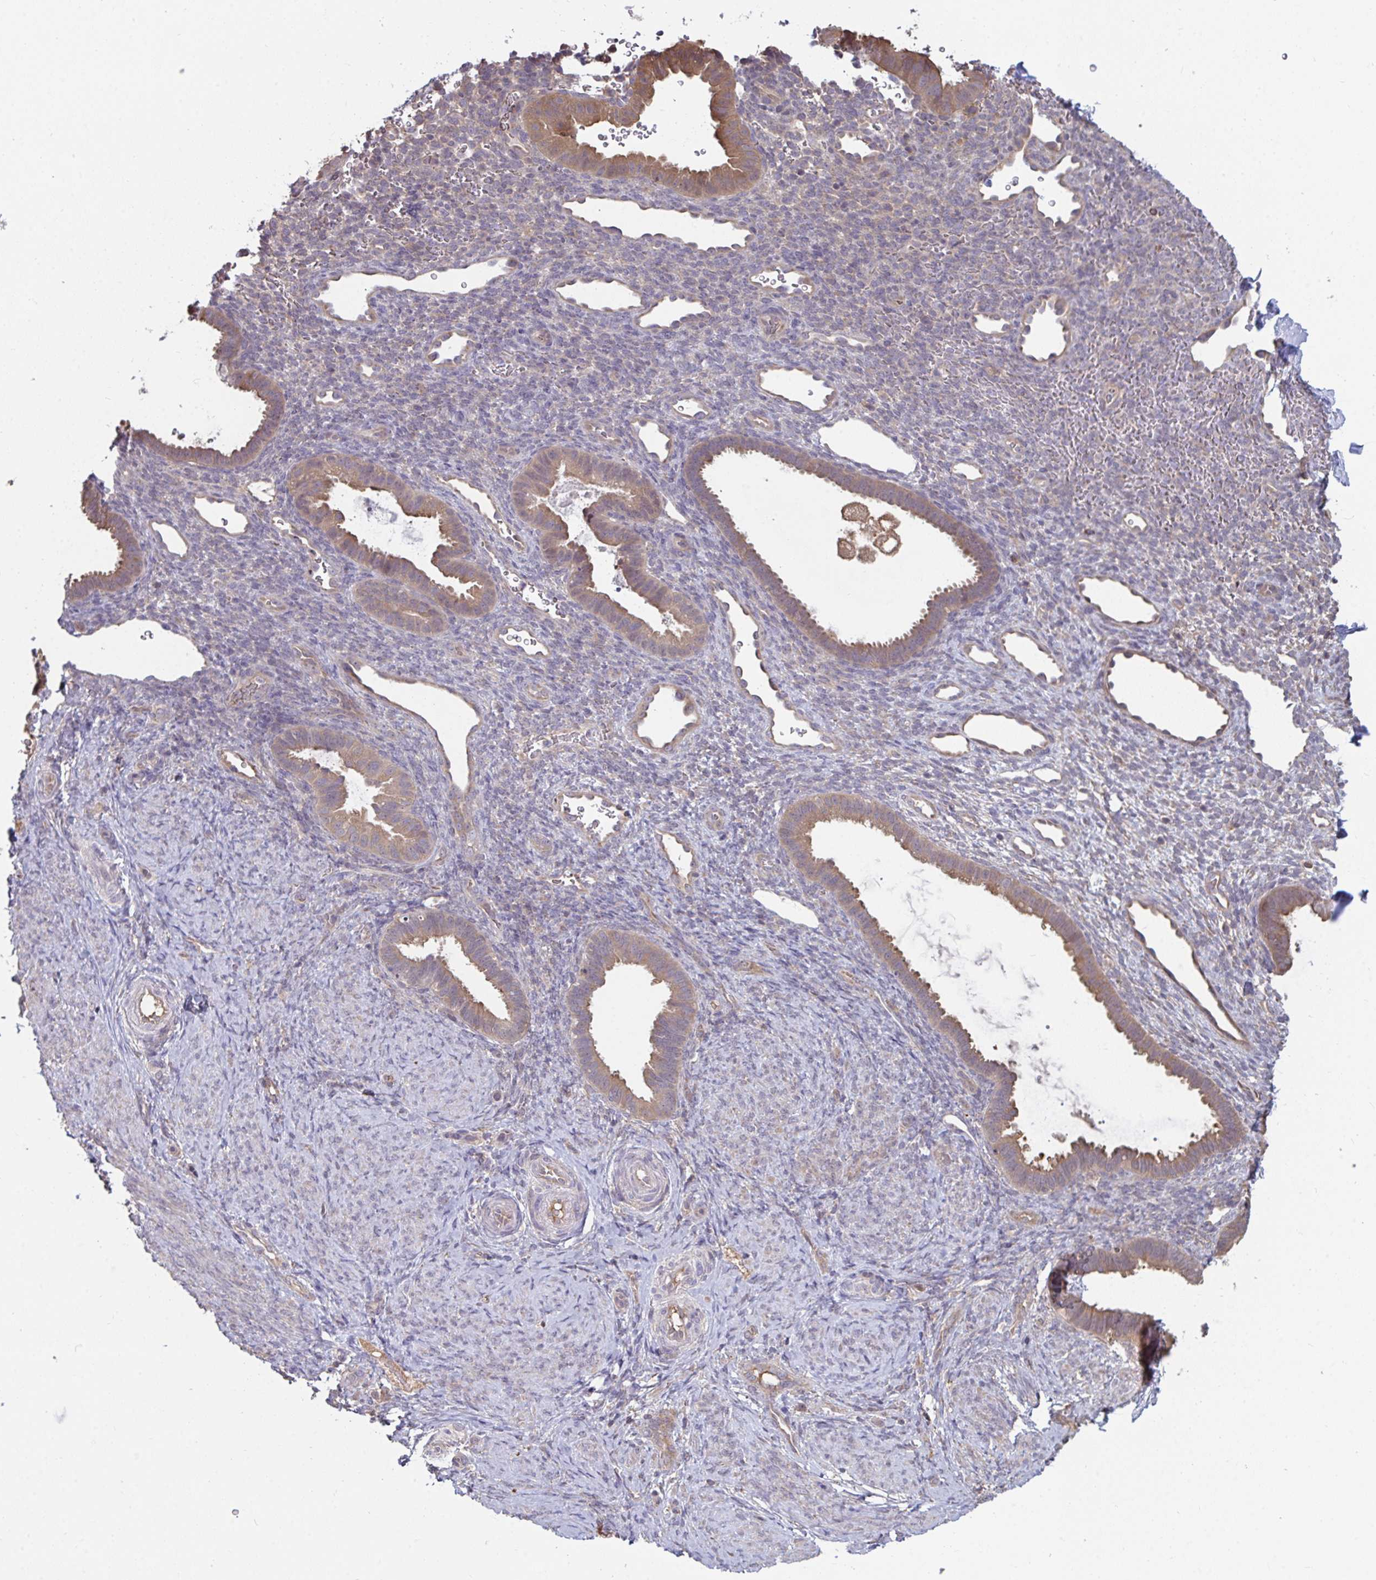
{"staining": {"intensity": "weak", "quantity": "<25%", "location": "cytoplasmic/membranous"}, "tissue": "endometrium", "cell_type": "Cells in endometrial stroma", "image_type": "normal", "snomed": [{"axis": "morphology", "description": "Normal tissue, NOS"}, {"axis": "topography", "description": "Endometrium"}], "caption": "Protein analysis of benign endometrium shows no significant expression in cells in endometrial stroma.", "gene": "TTC9C", "patient": {"sex": "female", "age": 34}}